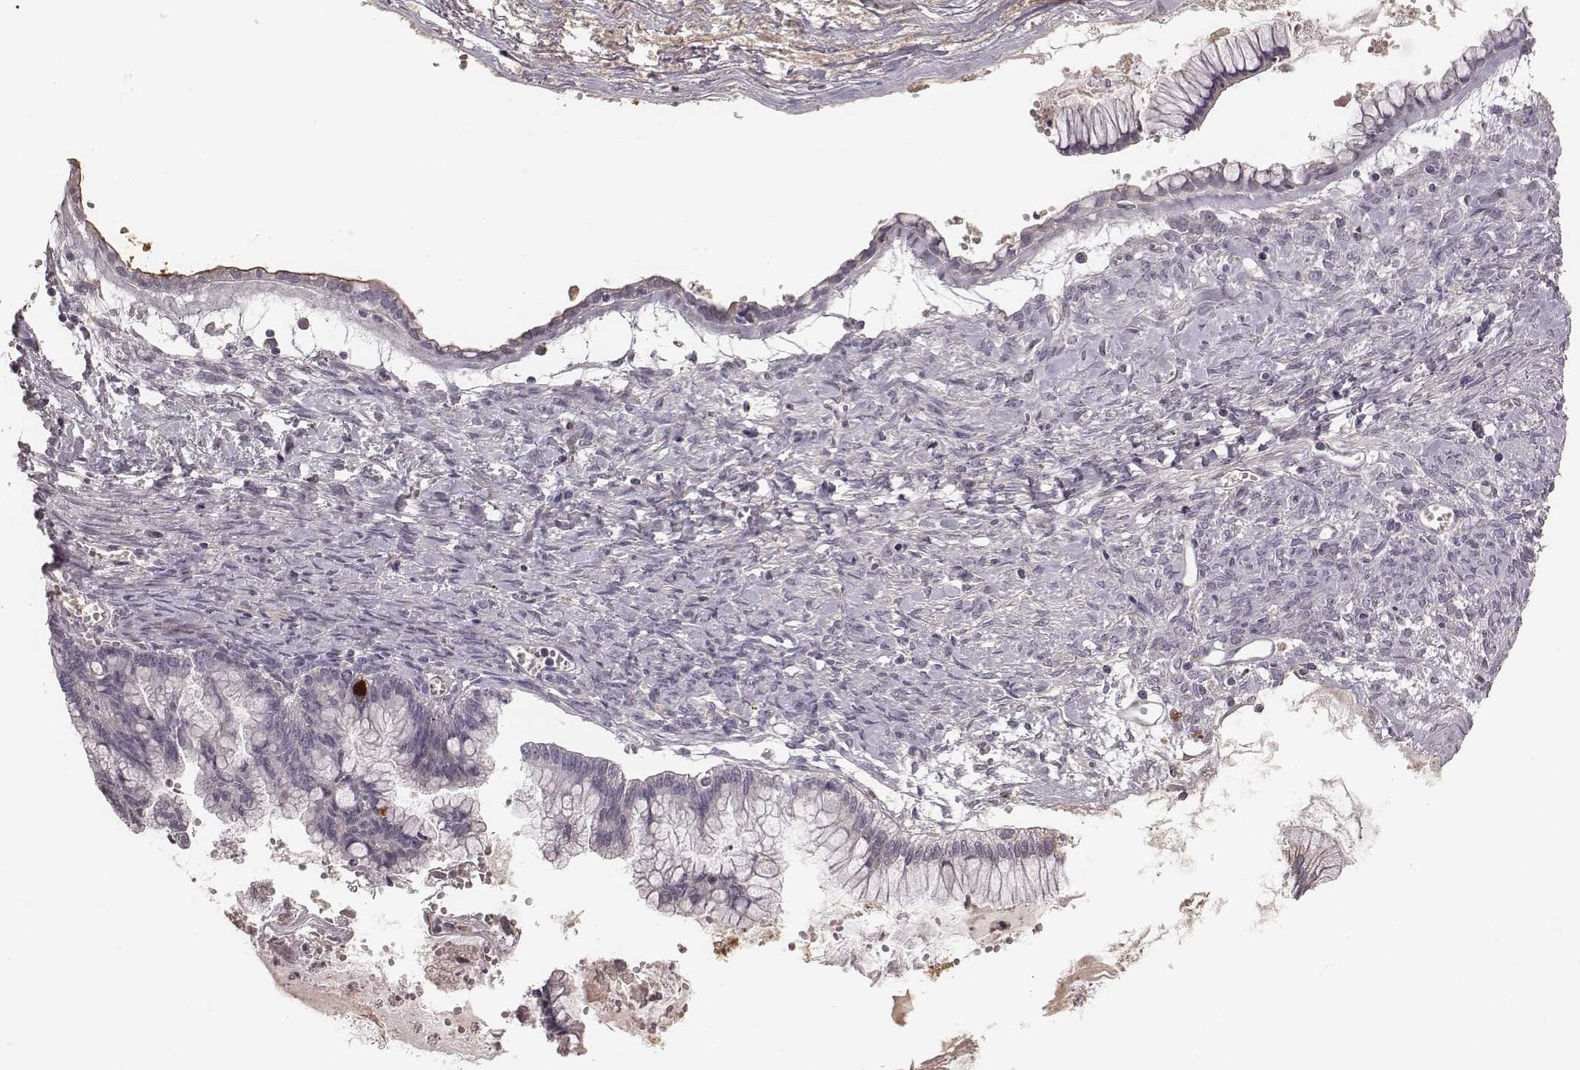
{"staining": {"intensity": "negative", "quantity": "none", "location": "none"}, "tissue": "ovarian cancer", "cell_type": "Tumor cells", "image_type": "cancer", "snomed": [{"axis": "morphology", "description": "Cystadenocarcinoma, mucinous, NOS"}, {"axis": "topography", "description": "Ovary"}], "caption": "Tumor cells are negative for brown protein staining in mucinous cystadenocarcinoma (ovarian).", "gene": "CFTR", "patient": {"sex": "female", "age": 67}}